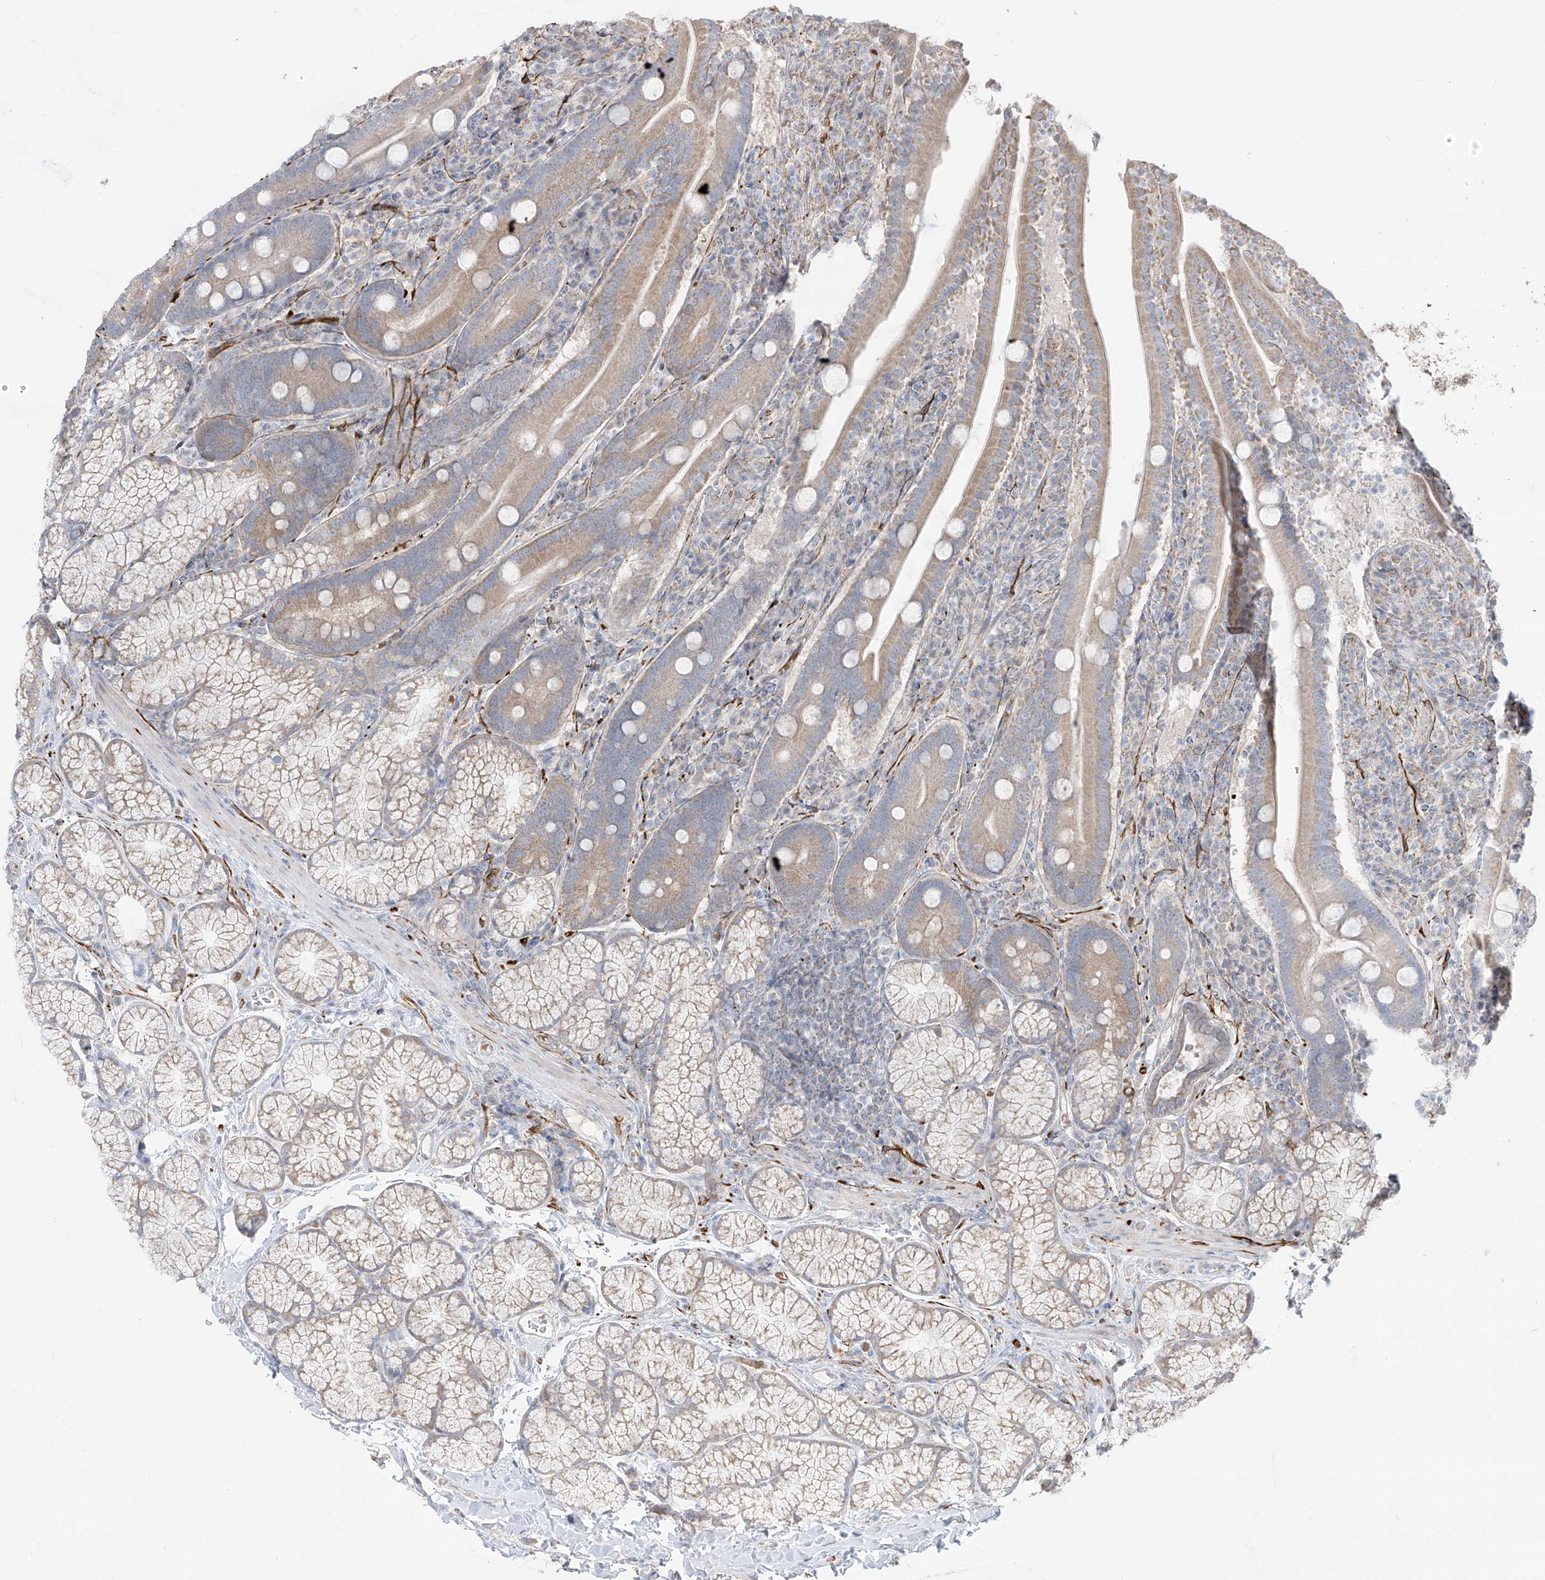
{"staining": {"intensity": "moderate", "quantity": ">75%", "location": "cytoplasmic/membranous"}, "tissue": "duodenum", "cell_type": "Glandular cells", "image_type": "normal", "snomed": [{"axis": "morphology", "description": "Normal tissue, NOS"}, {"axis": "topography", "description": "Duodenum"}], "caption": "Brown immunohistochemical staining in benign duodenum demonstrates moderate cytoplasmic/membranous staining in about >75% of glandular cells. (IHC, brightfield microscopy, high magnification).", "gene": "ARHGEF40", "patient": {"sex": "male", "age": 35}}